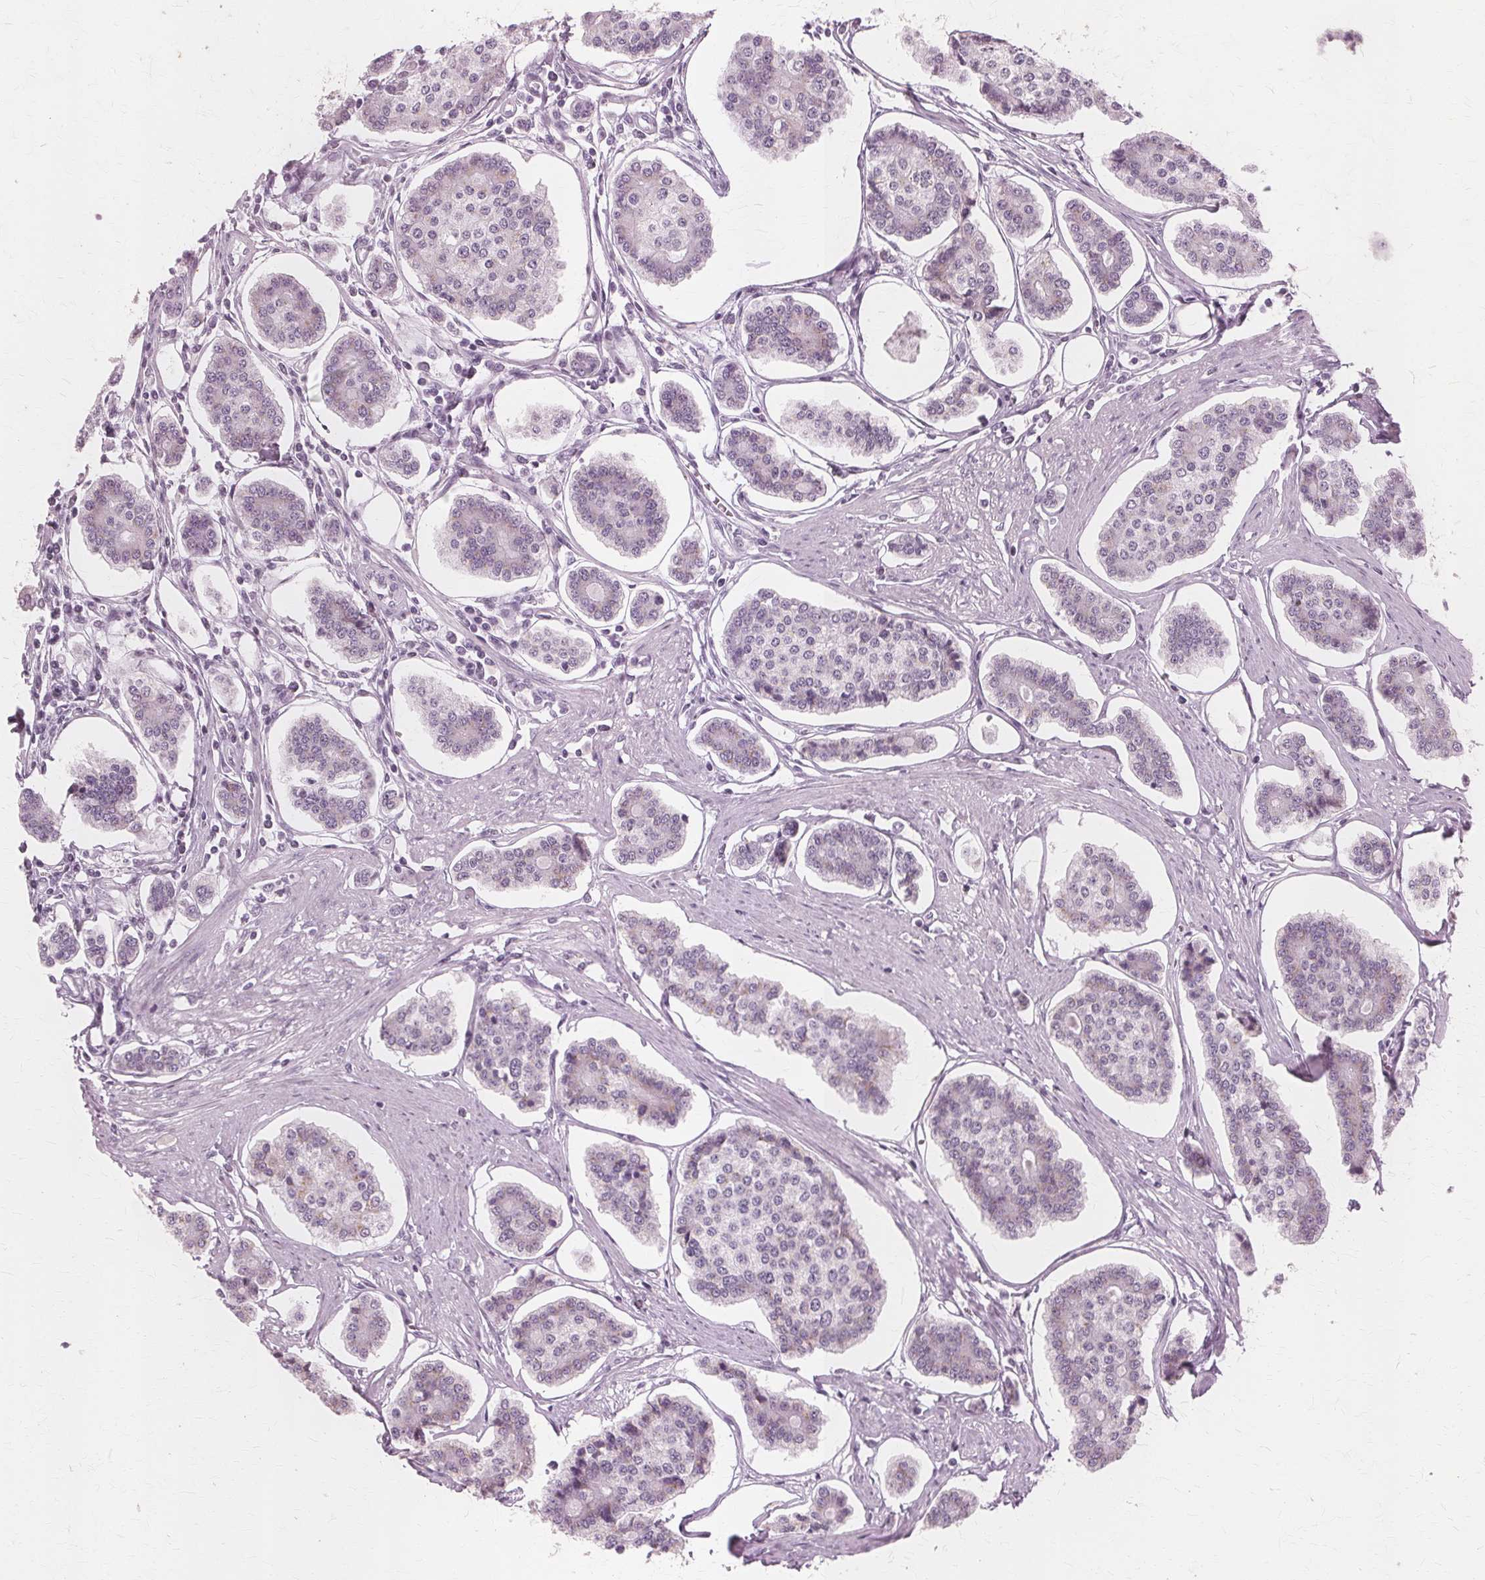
{"staining": {"intensity": "negative", "quantity": "none", "location": "none"}, "tissue": "carcinoid", "cell_type": "Tumor cells", "image_type": "cancer", "snomed": [{"axis": "morphology", "description": "Carcinoid, malignant, NOS"}, {"axis": "topography", "description": "Small intestine"}], "caption": "Histopathology image shows no protein expression in tumor cells of carcinoid (malignant) tissue. (DAB immunohistochemistry with hematoxylin counter stain).", "gene": "DNASE2", "patient": {"sex": "female", "age": 65}}